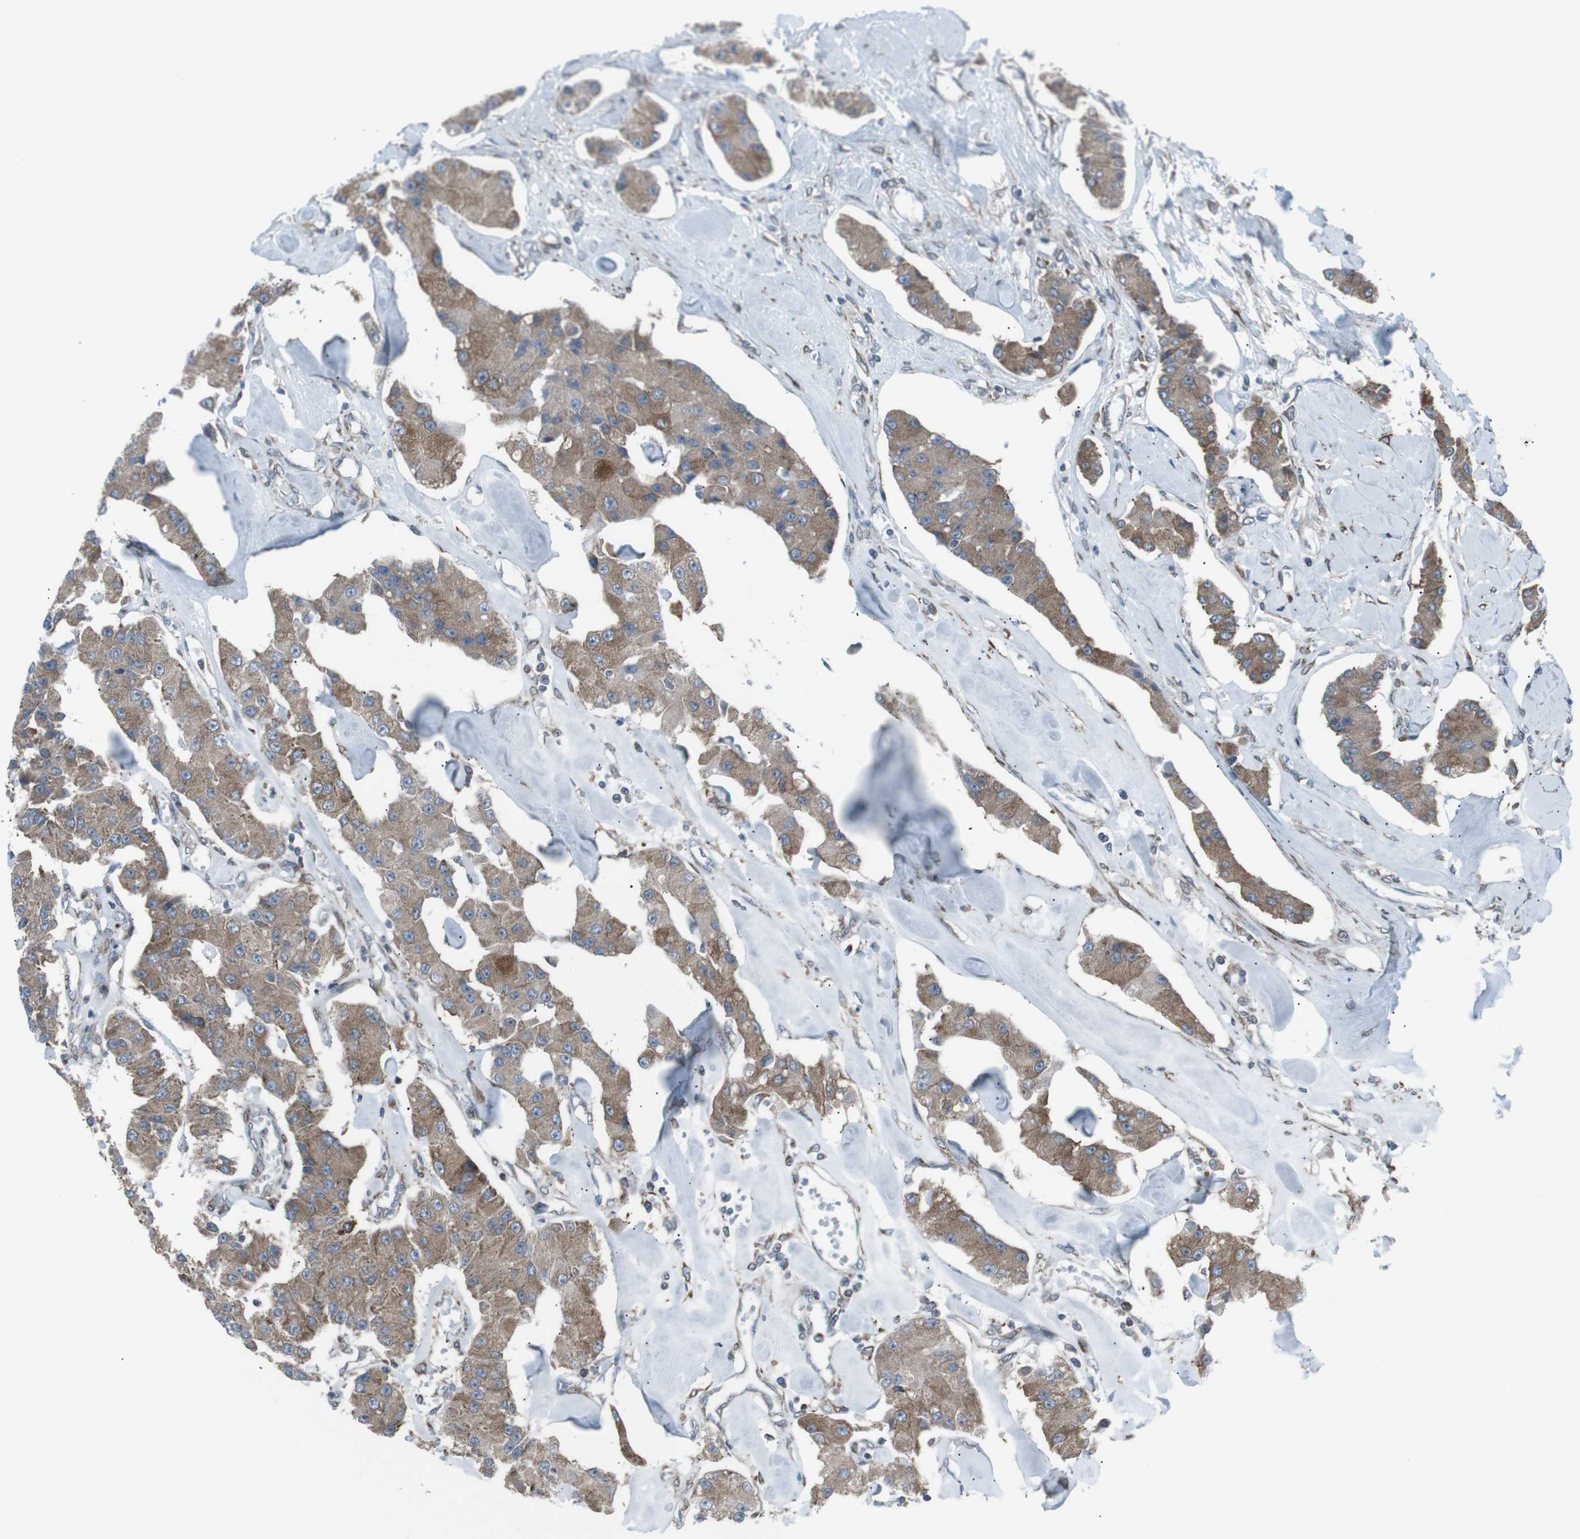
{"staining": {"intensity": "moderate", "quantity": ">75%", "location": "cytoplasmic/membranous"}, "tissue": "carcinoid", "cell_type": "Tumor cells", "image_type": "cancer", "snomed": [{"axis": "morphology", "description": "Carcinoid, malignant, NOS"}, {"axis": "topography", "description": "Pancreas"}], "caption": "Protein staining demonstrates moderate cytoplasmic/membranous expression in approximately >75% of tumor cells in carcinoid.", "gene": "LNPK", "patient": {"sex": "male", "age": 41}}